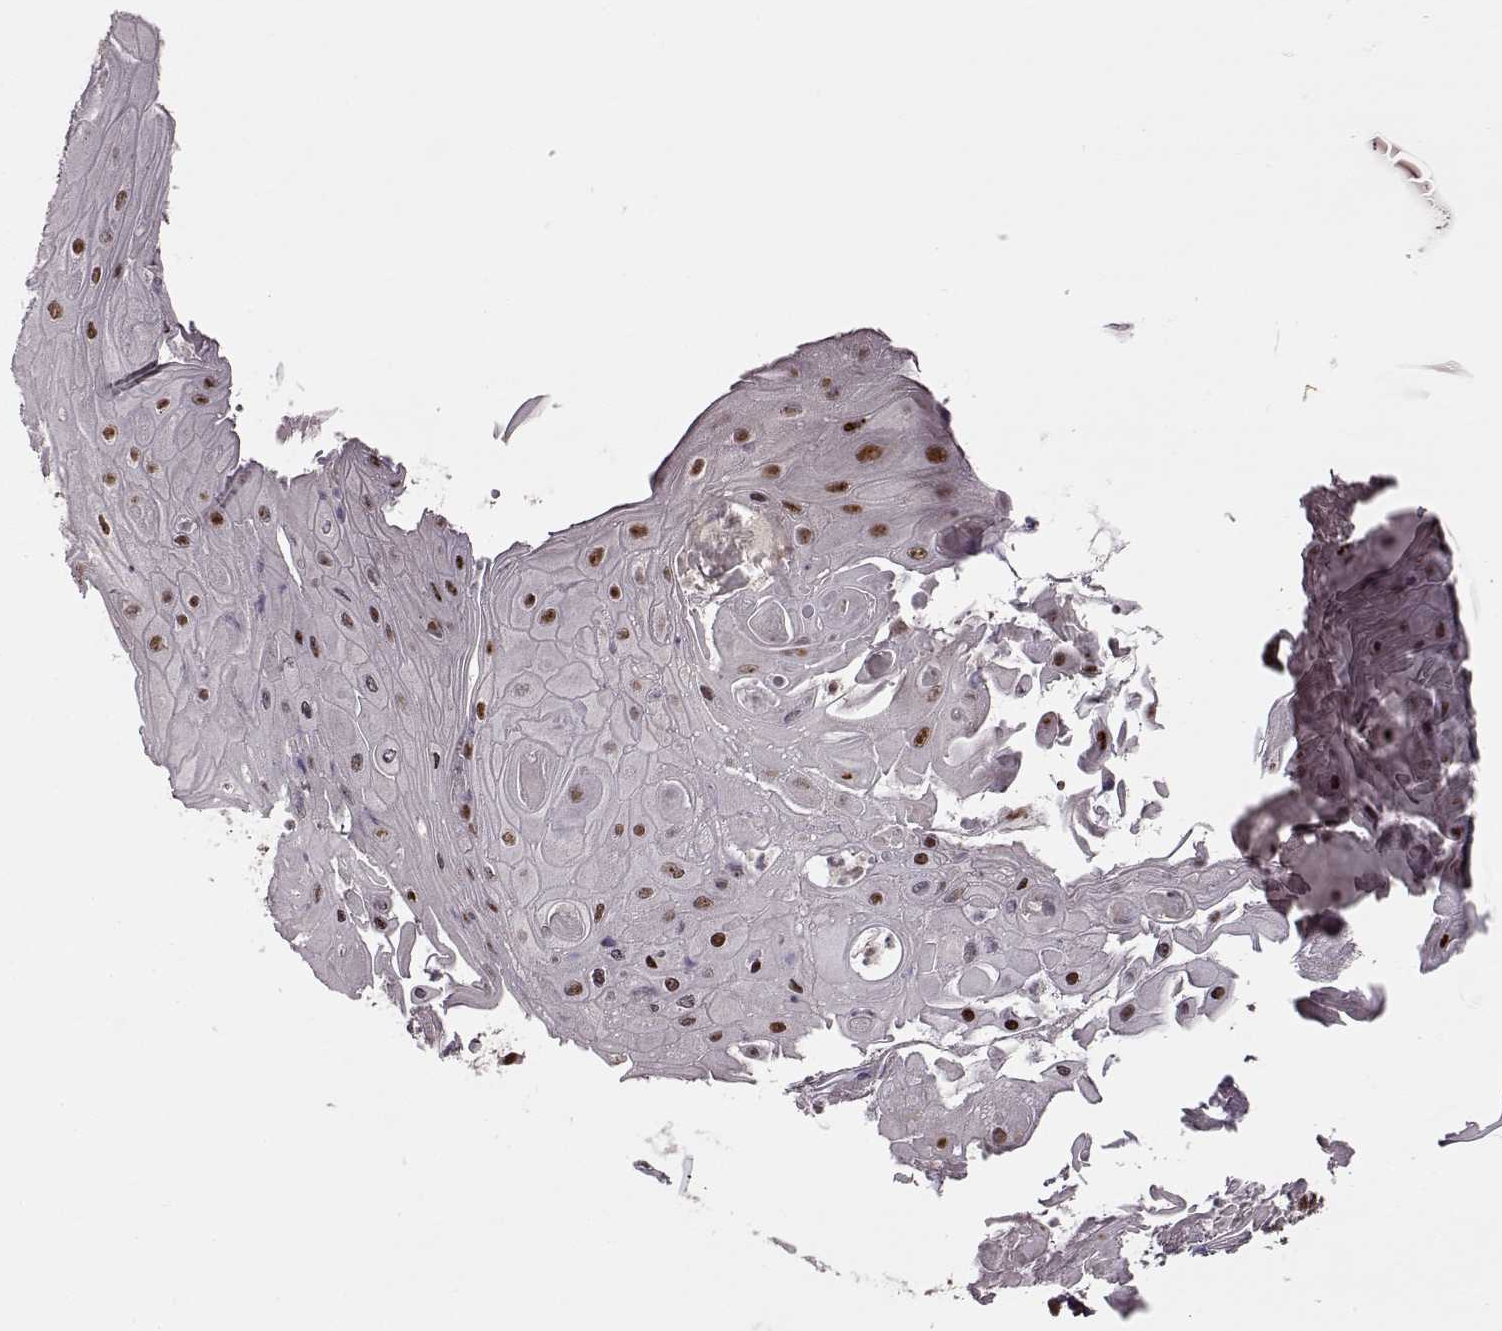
{"staining": {"intensity": "moderate", "quantity": ">75%", "location": "nuclear"}, "tissue": "skin cancer", "cell_type": "Tumor cells", "image_type": "cancer", "snomed": [{"axis": "morphology", "description": "Squamous cell carcinoma, NOS"}, {"axis": "topography", "description": "Skin"}], "caption": "IHC histopathology image of neoplastic tissue: human skin cancer stained using immunohistochemistry (IHC) exhibits medium levels of moderate protein expression localized specifically in the nuclear of tumor cells, appearing as a nuclear brown color.", "gene": "FTO", "patient": {"sex": "male", "age": 62}}